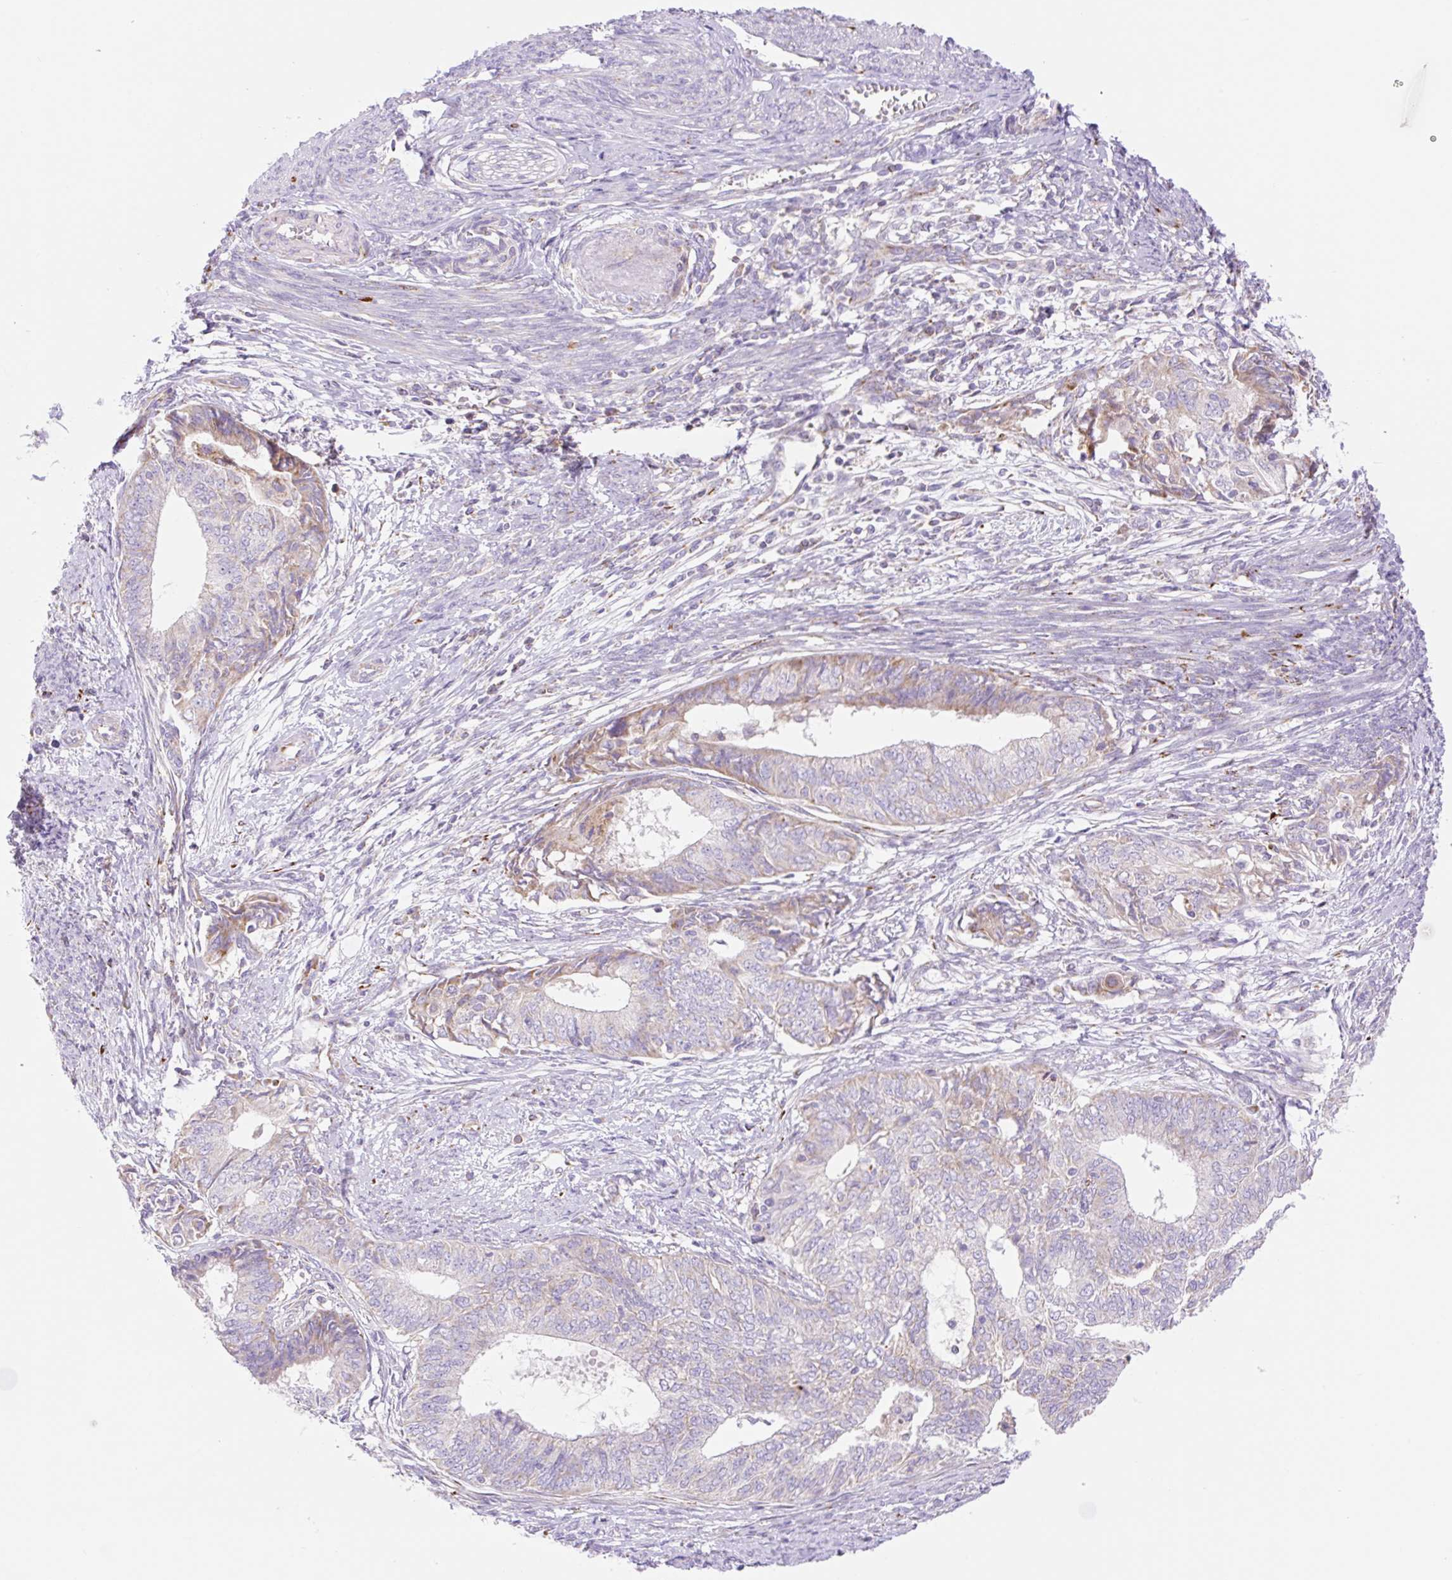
{"staining": {"intensity": "moderate", "quantity": "<25%", "location": "cytoplasmic/membranous"}, "tissue": "endometrial cancer", "cell_type": "Tumor cells", "image_type": "cancer", "snomed": [{"axis": "morphology", "description": "Adenocarcinoma, NOS"}, {"axis": "topography", "description": "Endometrium"}], "caption": "A histopathology image showing moderate cytoplasmic/membranous staining in about <25% of tumor cells in endometrial cancer (adenocarcinoma), as visualized by brown immunohistochemical staining.", "gene": "ETNK2", "patient": {"sex": "female", "age": 62}}